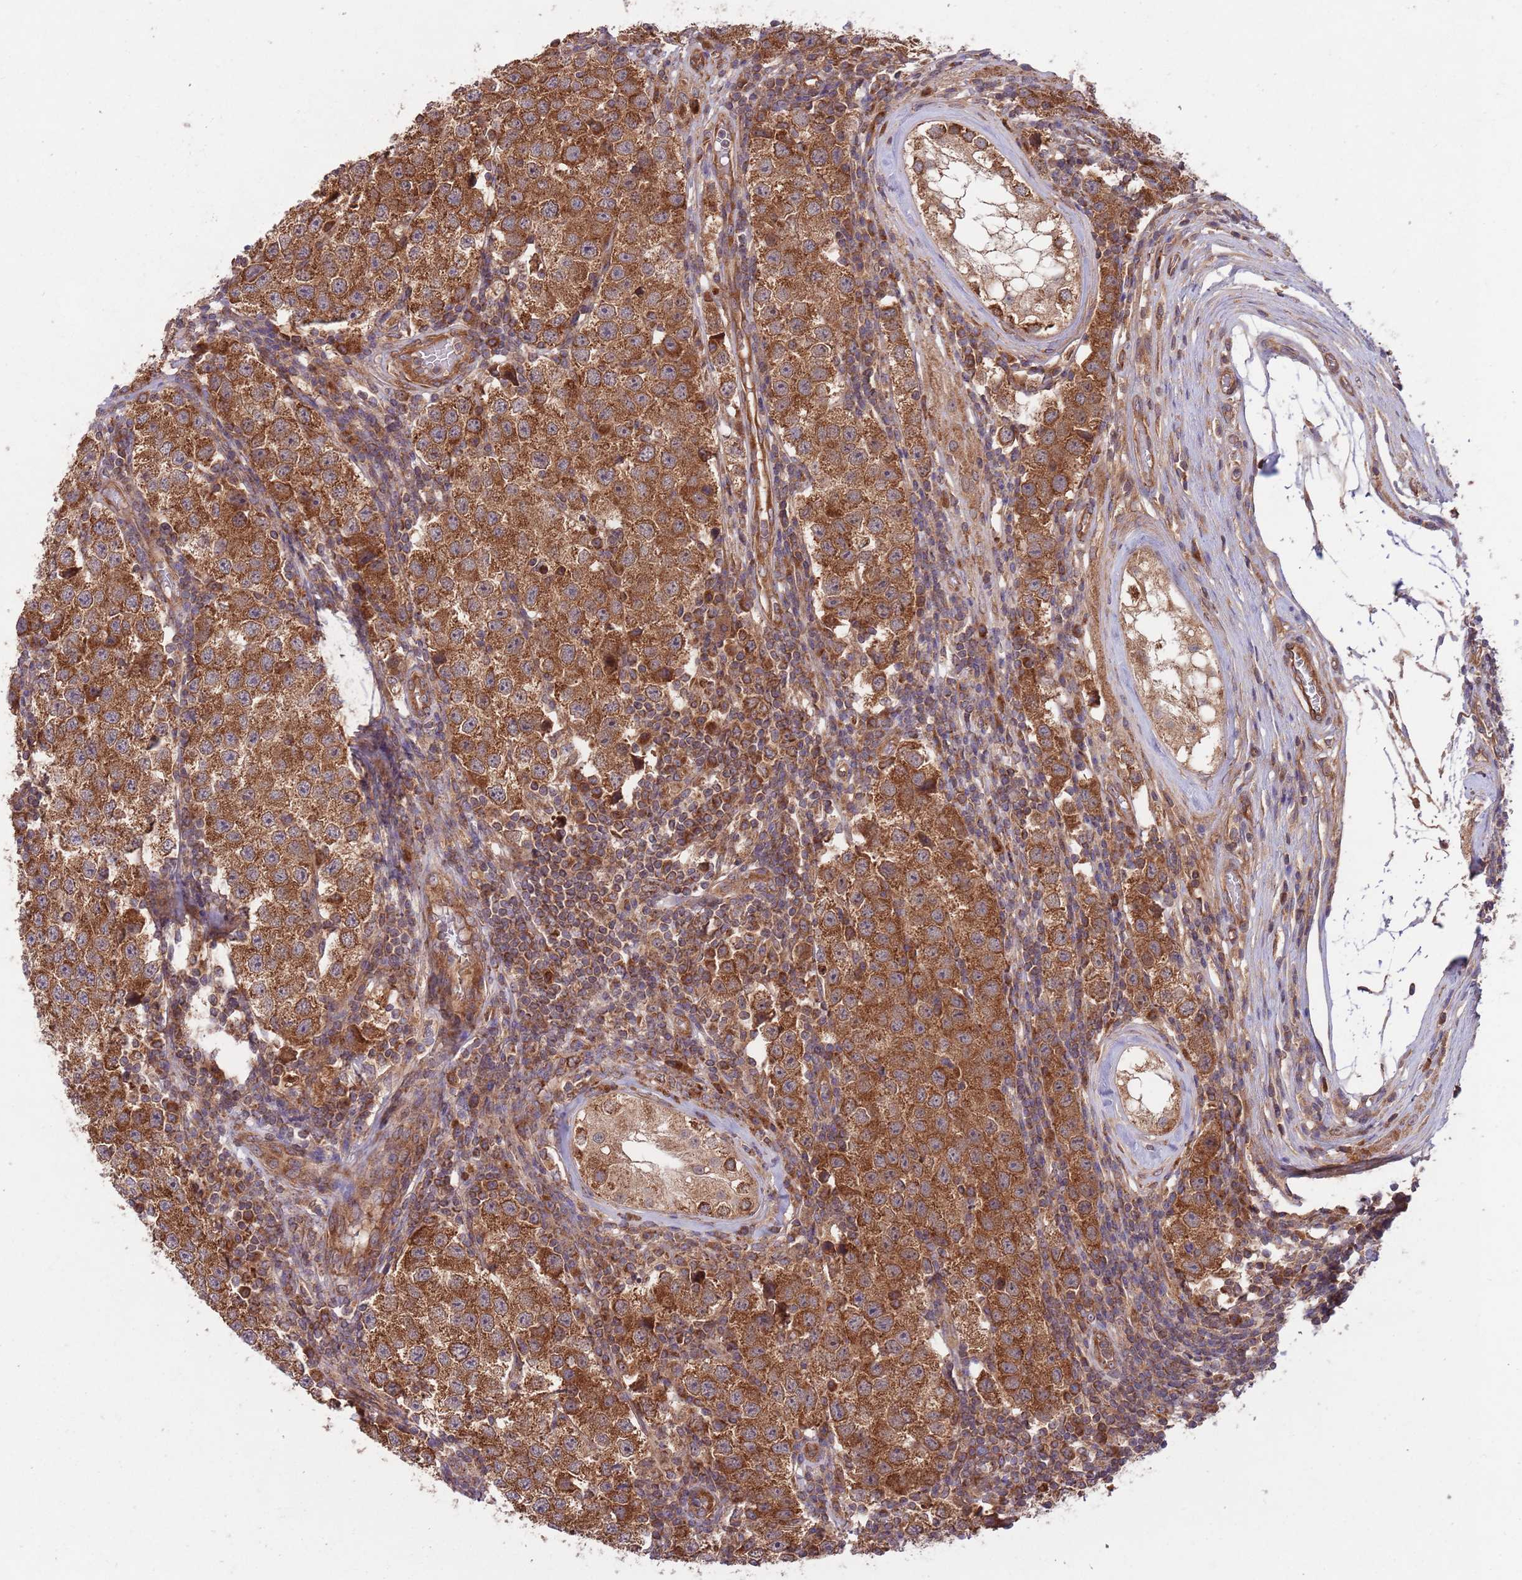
{"staining": {"intensity": "strong", "quantity": ">75%", "location": "cytoplasmic/membranous"}, "tissue": "testis cancer", "cell_type": "Tumor cells", "image_type": "cancer", "snomed": [{"axis": "morphology", "description": "Seminoma, NOS"}, {"axis": "topography", "description": "Testis"}], "caption": "The photomicrograph shows a brown stain indicating the presence of a protein in the cytoplasmic/membranous of tumor cells in testis seminoma. Using DAB (brown) and hematoxylin (blue) stains, captured at high magnification using brightfield microscopy.", "gene": "MFNG", "patient": {"sex": "male", "age": 34}}